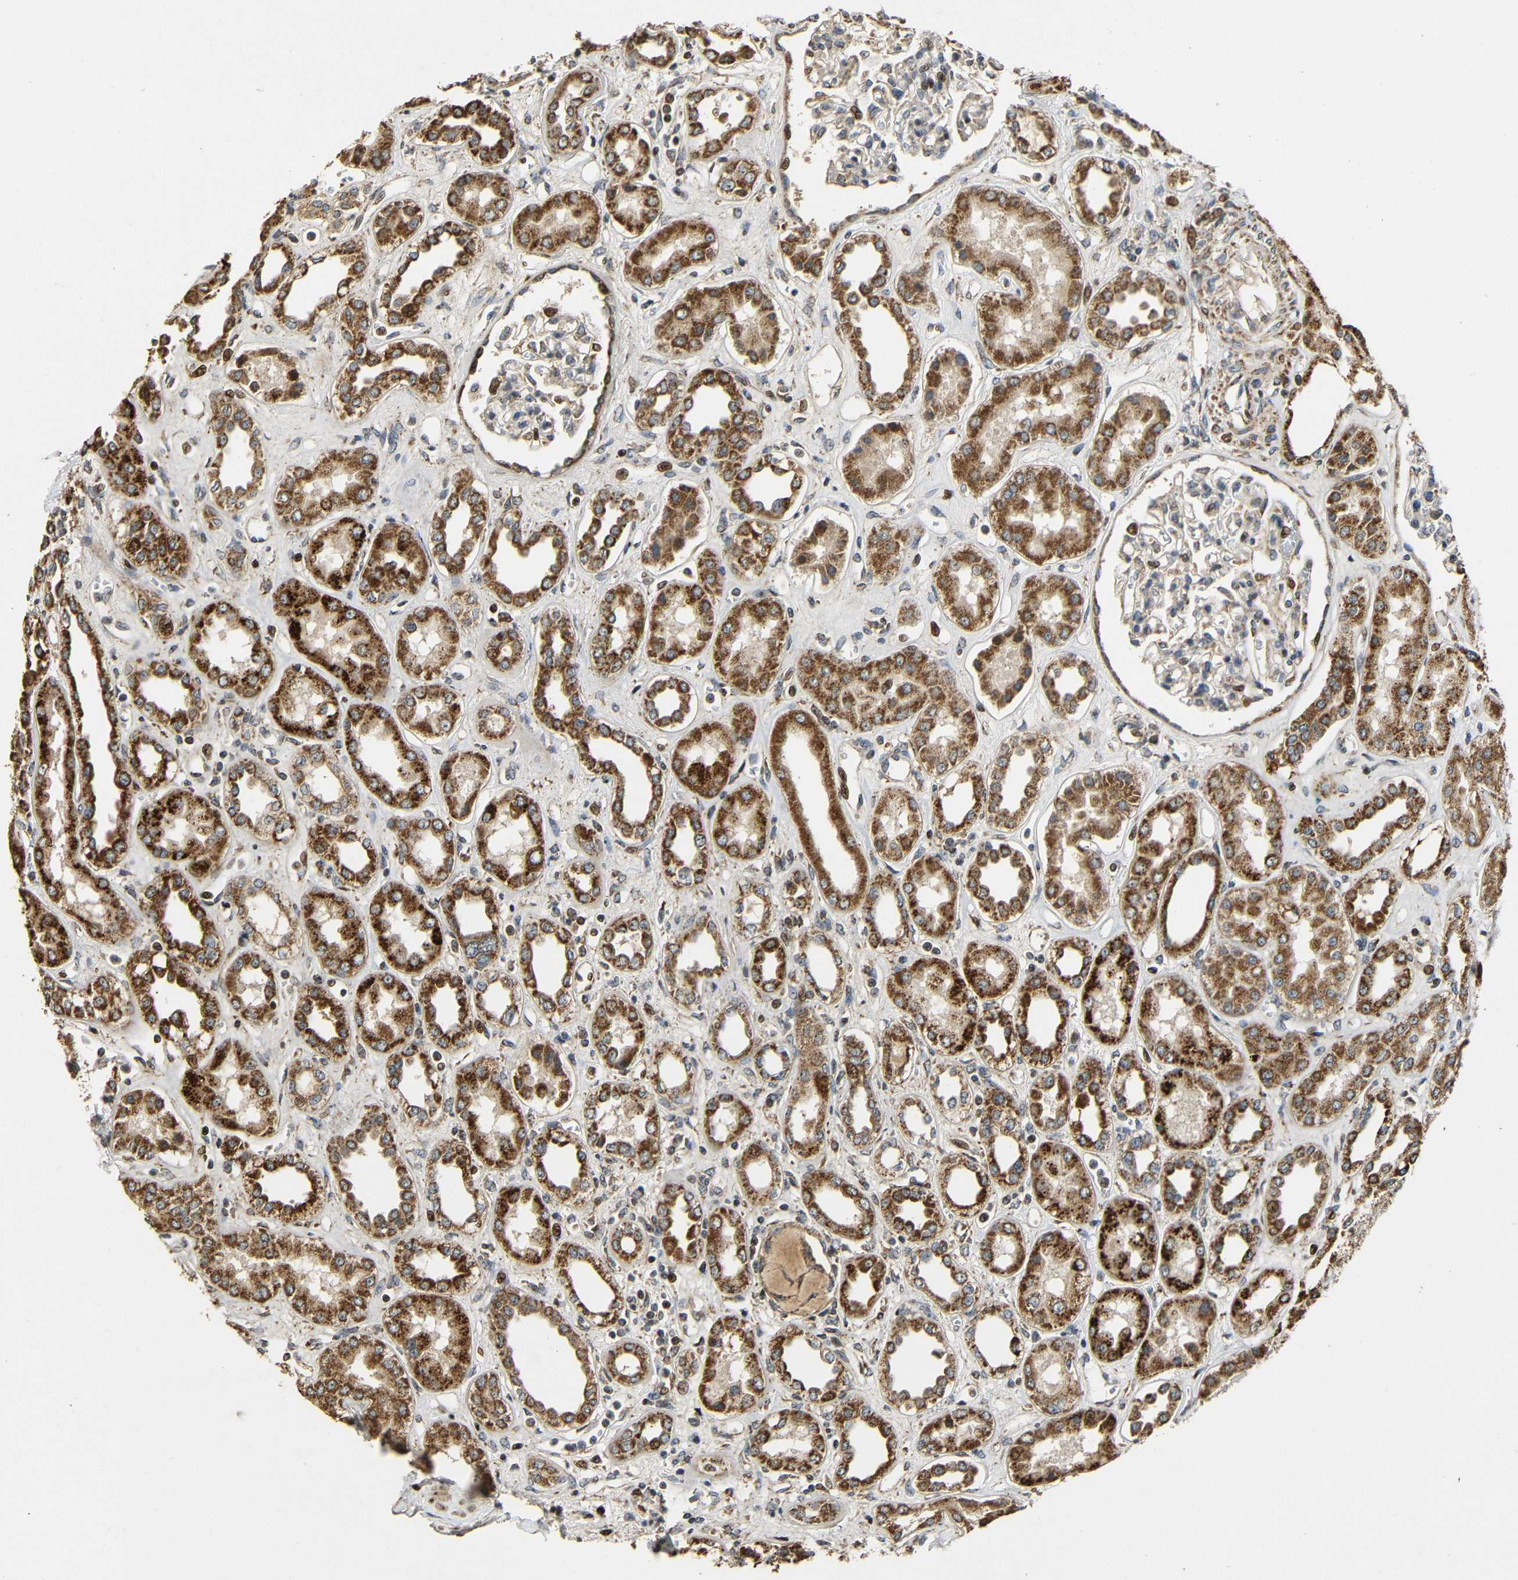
{"staining": {"intensity": "moderate", "quantity": "<25%", "location": "cytoplasmic/membranous,nuclear"}, "tissue": "kidney", "cell_type": "Cells in glomeruli", "image_type": "normal", "snomed": [{"axis": "morphology", "description": "Normal tissue, NOS"}, {"axis": "topography", "description": "Kidney"}], "caption": "Cells in glomeruli display low levels of moderate cytoplasmic/membranous,nuclear positivity in about <25% of cells in normal kidney.", "gene": "KAZALD1", "patient": {"sex": "male", "age": 59}}